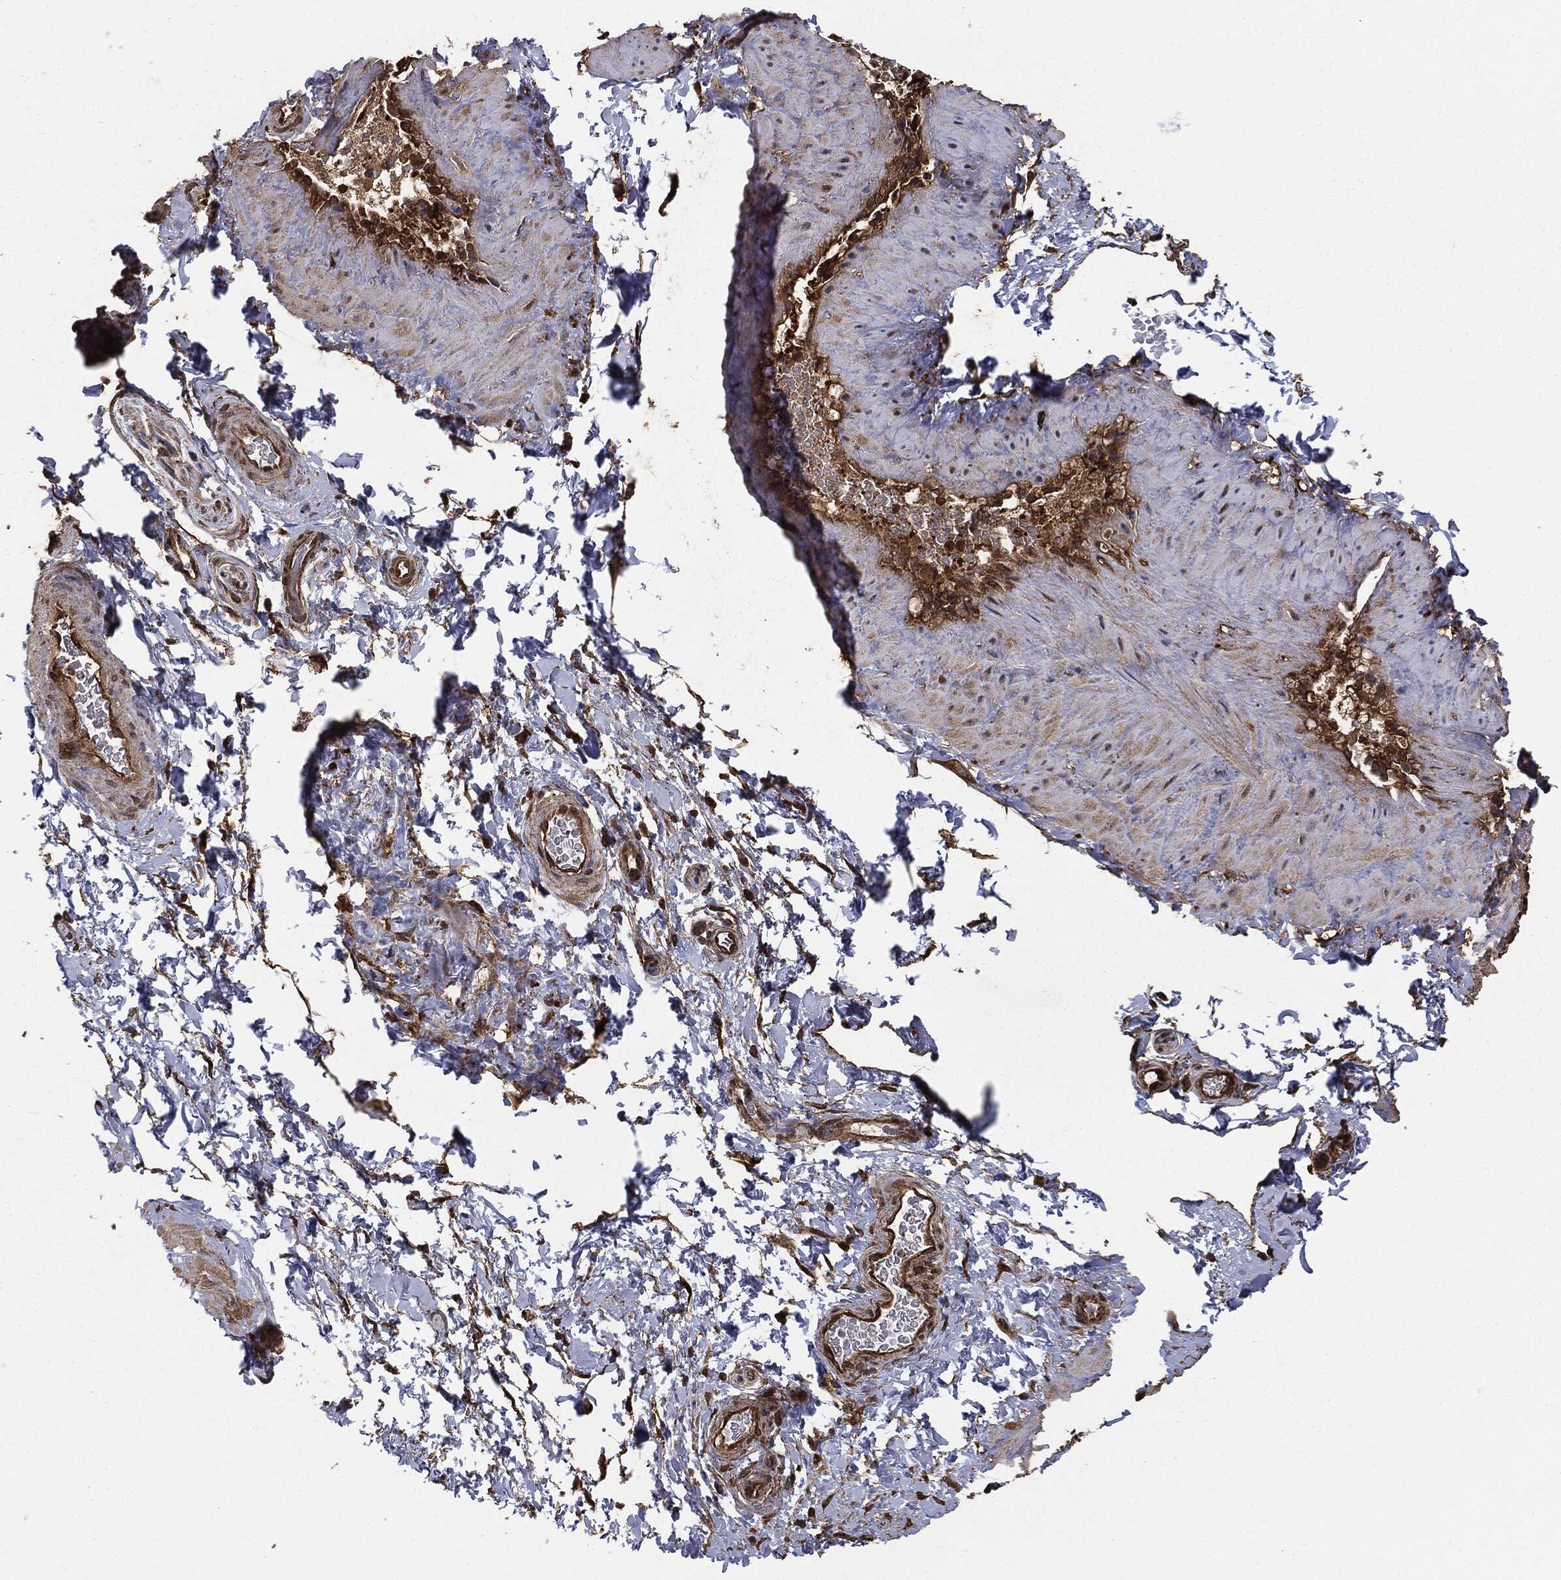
{"staining": {"intensity": "negative", "quantity": "none", "location": "none"}, "tissue": "soft tissue", "cell_type": "Fibroblasts", "image_type": "normal", "snomed": [{"axis": "morphology", "description": "Normal tissue, NOS"}, {"axis": "topography", "description": "Soft tissue"}, {"axis": "topography", "description": "Vascular tissue"}], "caption": "This image is of normal soft tissue stained with immunohistochemistry to label a protein in brown with the nuclei are counter-stained blue. There is no positivity in fibroblasts.", "gene": "NME1", "patient": {"sex": "male", "age": 41}}